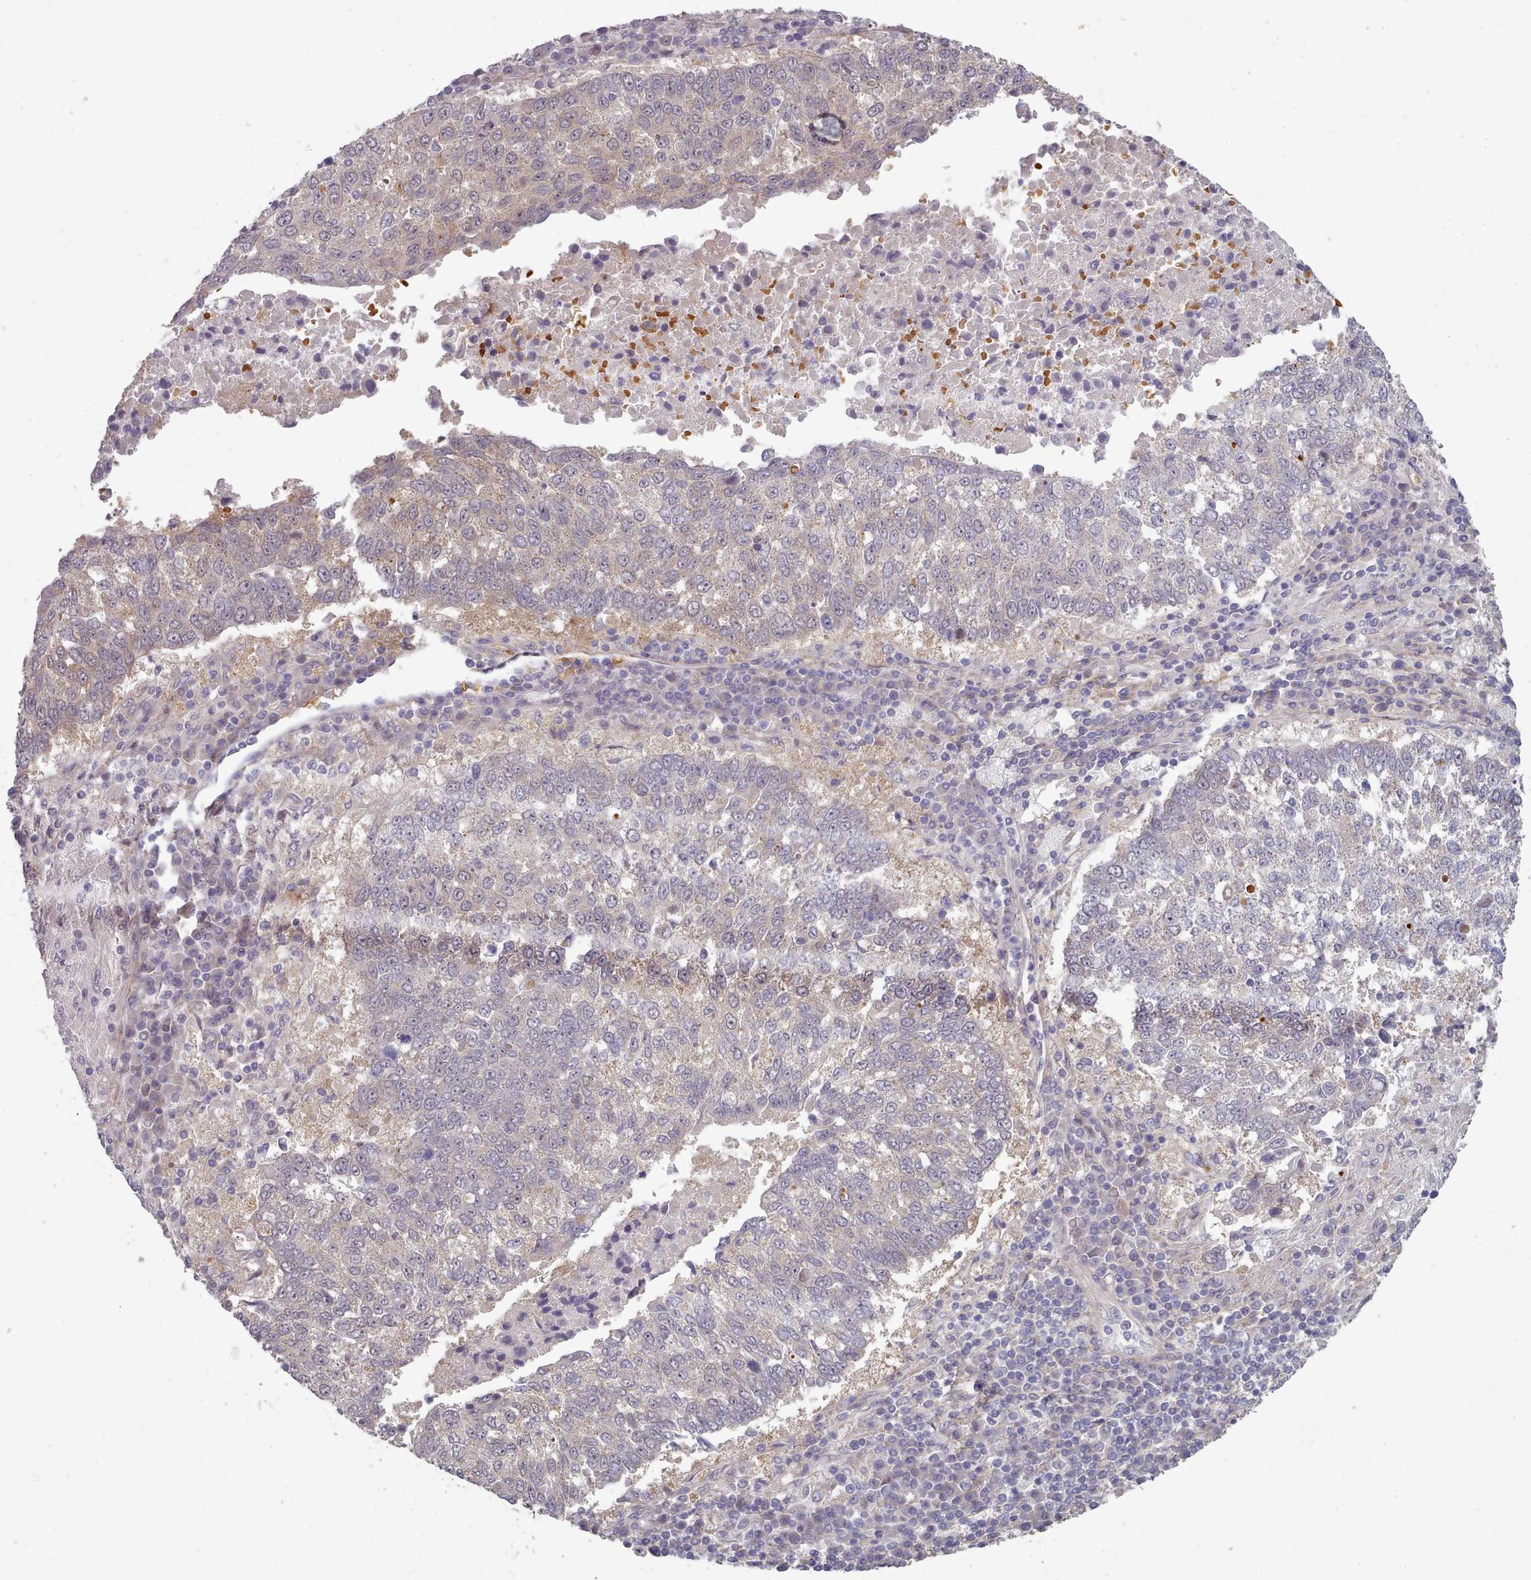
{"staining": {"intensity": "negative", "quantity": "none", "location": "none"}, "tissue": "lung cancer", "cell_type": "Tumor cells", "image_type": "cancer", "snomed": [{"axis": "morphology", "description": "Squamous cell carcinoma, NOS"}, {"axis": "topography", "description": "Lung"}], "caption": "Immunohistochemistry of squamous cell carcinoma (lung) displays no staining in tumor cells.", "gene": "CLNS1A", "patient": {"sex": "male", "age": 73}}